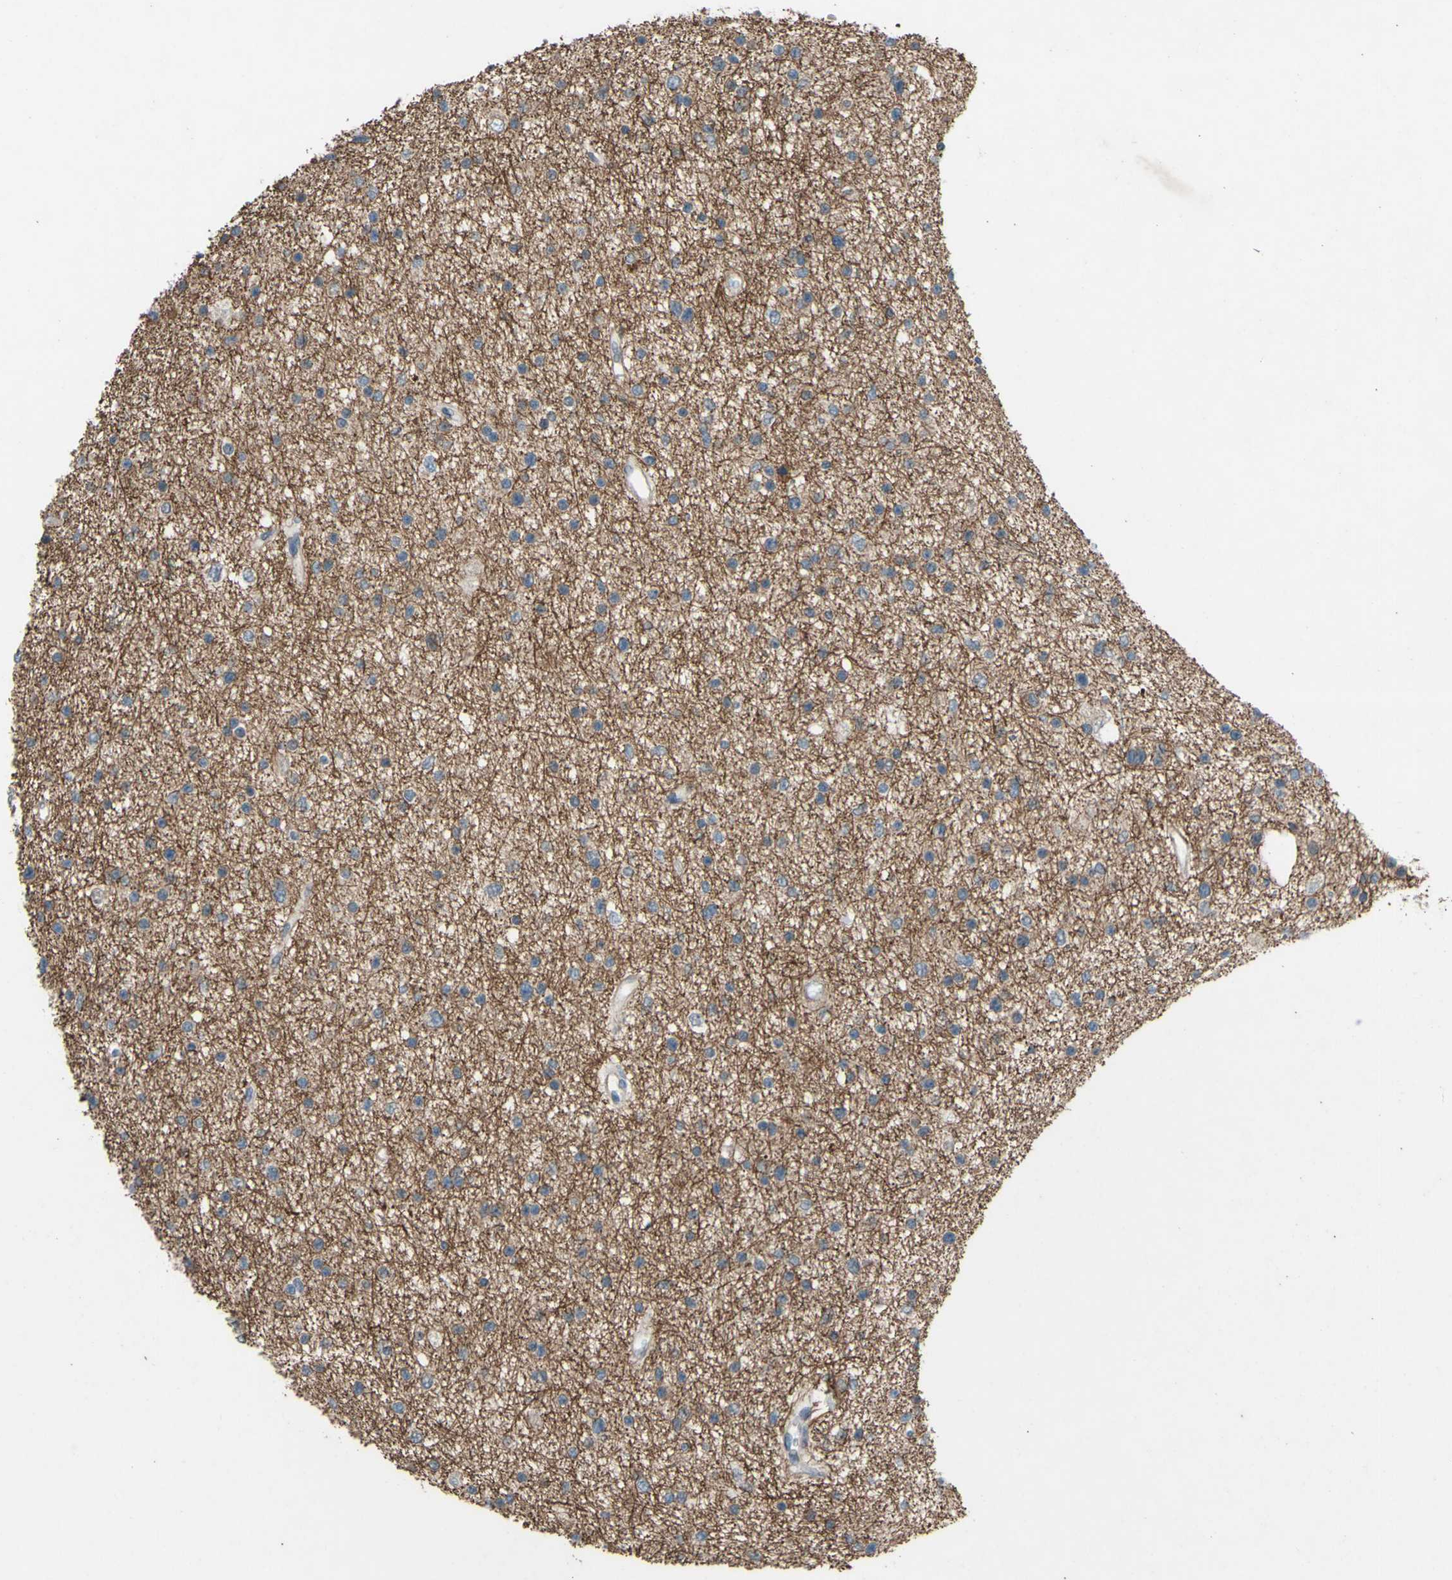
{"staining": {"intensity": "negative", "quantity": "none", "location": "none"}, "tissue": "glioma", "cell_type": "Tumor cells", "image_type": "cancer", "snomed": [{"axis": "morphology", "description": "Glioma, malignant, Low grade"}, {"axis": "topography", "description": "Brain"}], "caption": "An image of human malignant glioma (low-grade) is negative for staining in tumor cells.", "gene": "CDCP1", "patient": {"sex": "female", "age": 37}}